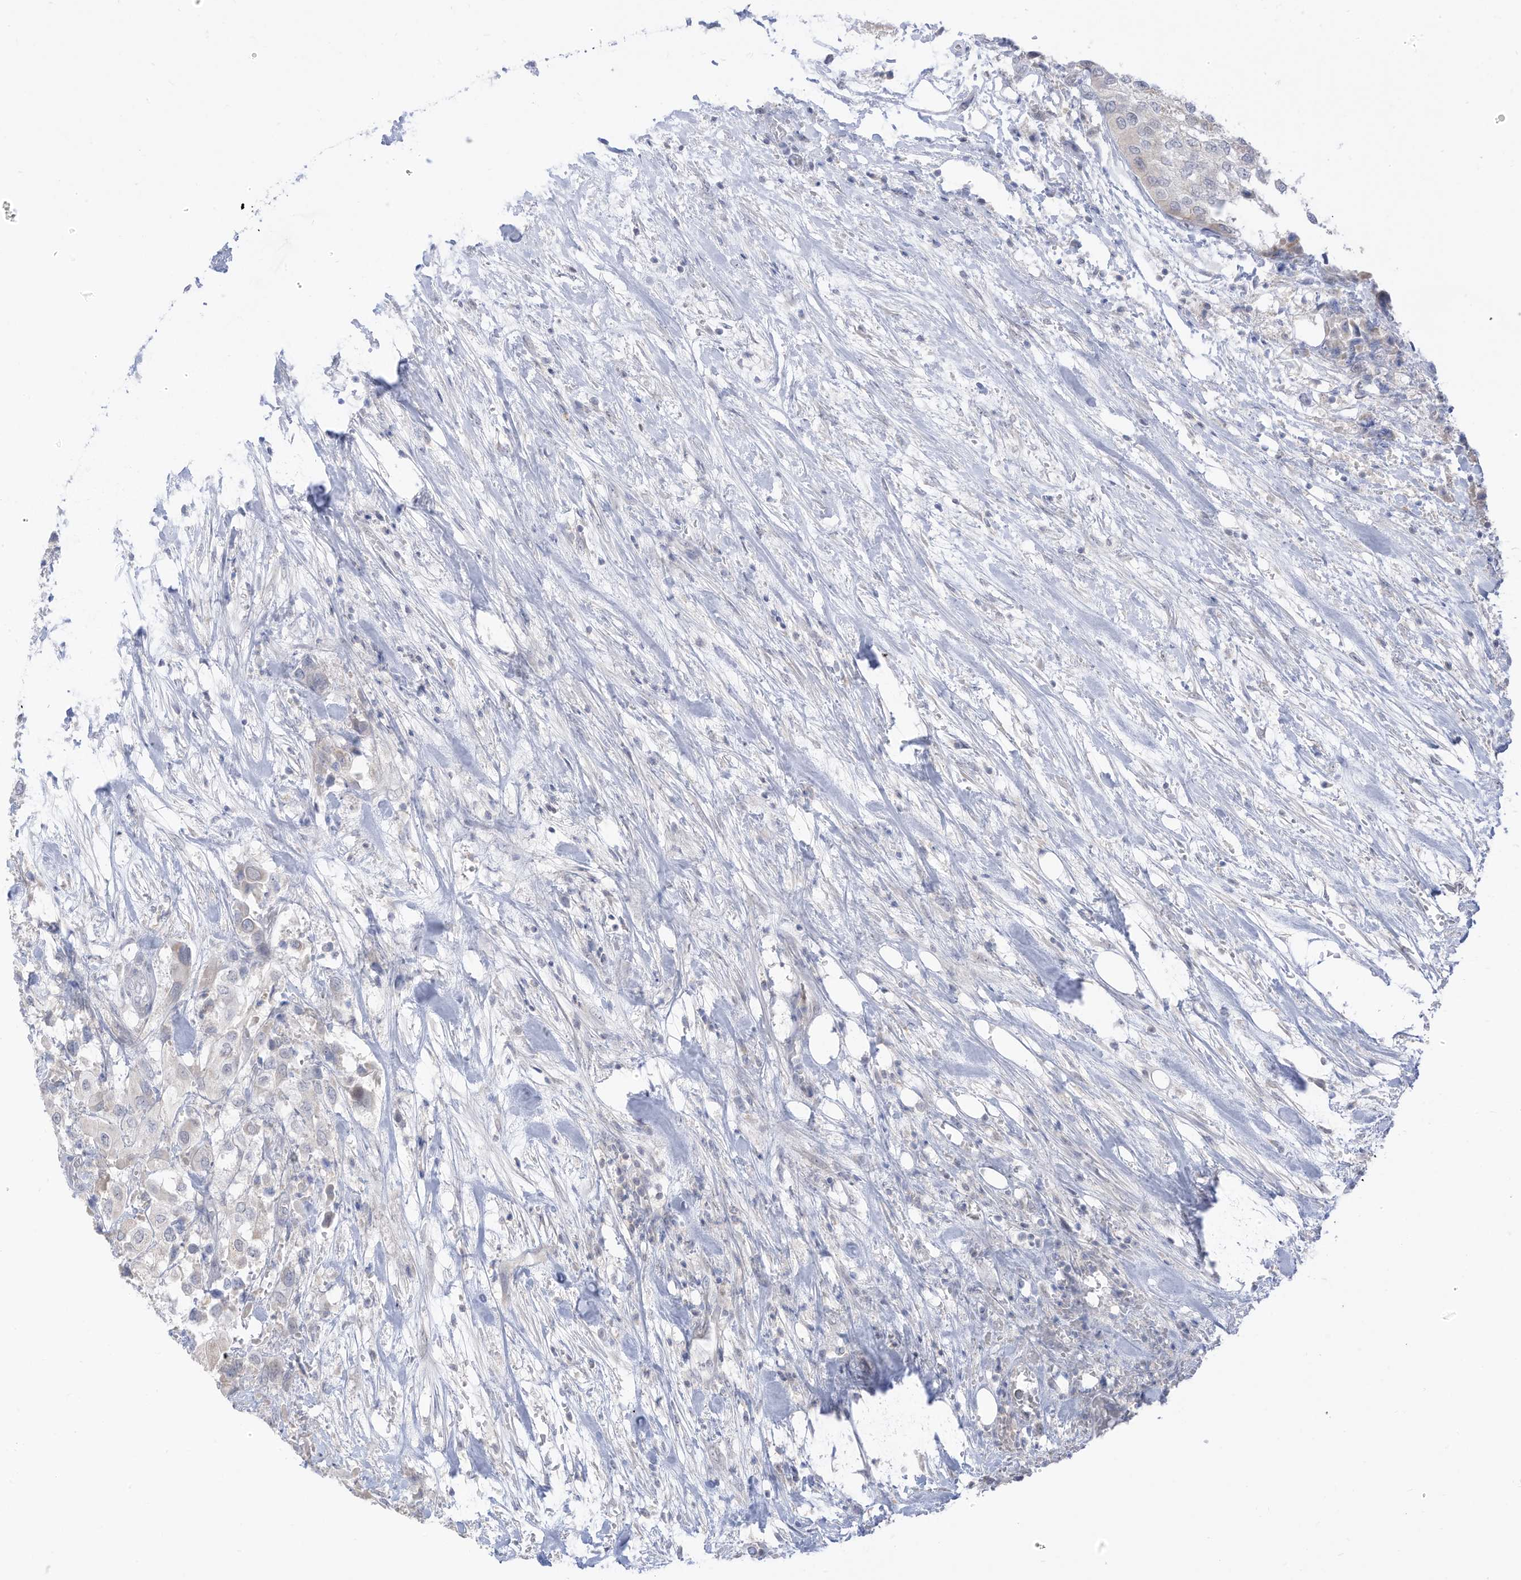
{"staining": {"intensity": "negative", "quantity": "none", "location": "none"}, "tissue": "urothelial cancer", "cell_type": "Tumor cells", "image_type": "cancer", "snomed": [{"axis": "morphology", "description": "Urothelial carcinoma, High grade"}, {"axis": "topography", "description": "Urinary bladder"}], "caption": "The micrograph exhibits no significant staining in tumor cells of urothelial cancer.", "gene": "OGT", "patient": {"sex": "male", "age": 64}}